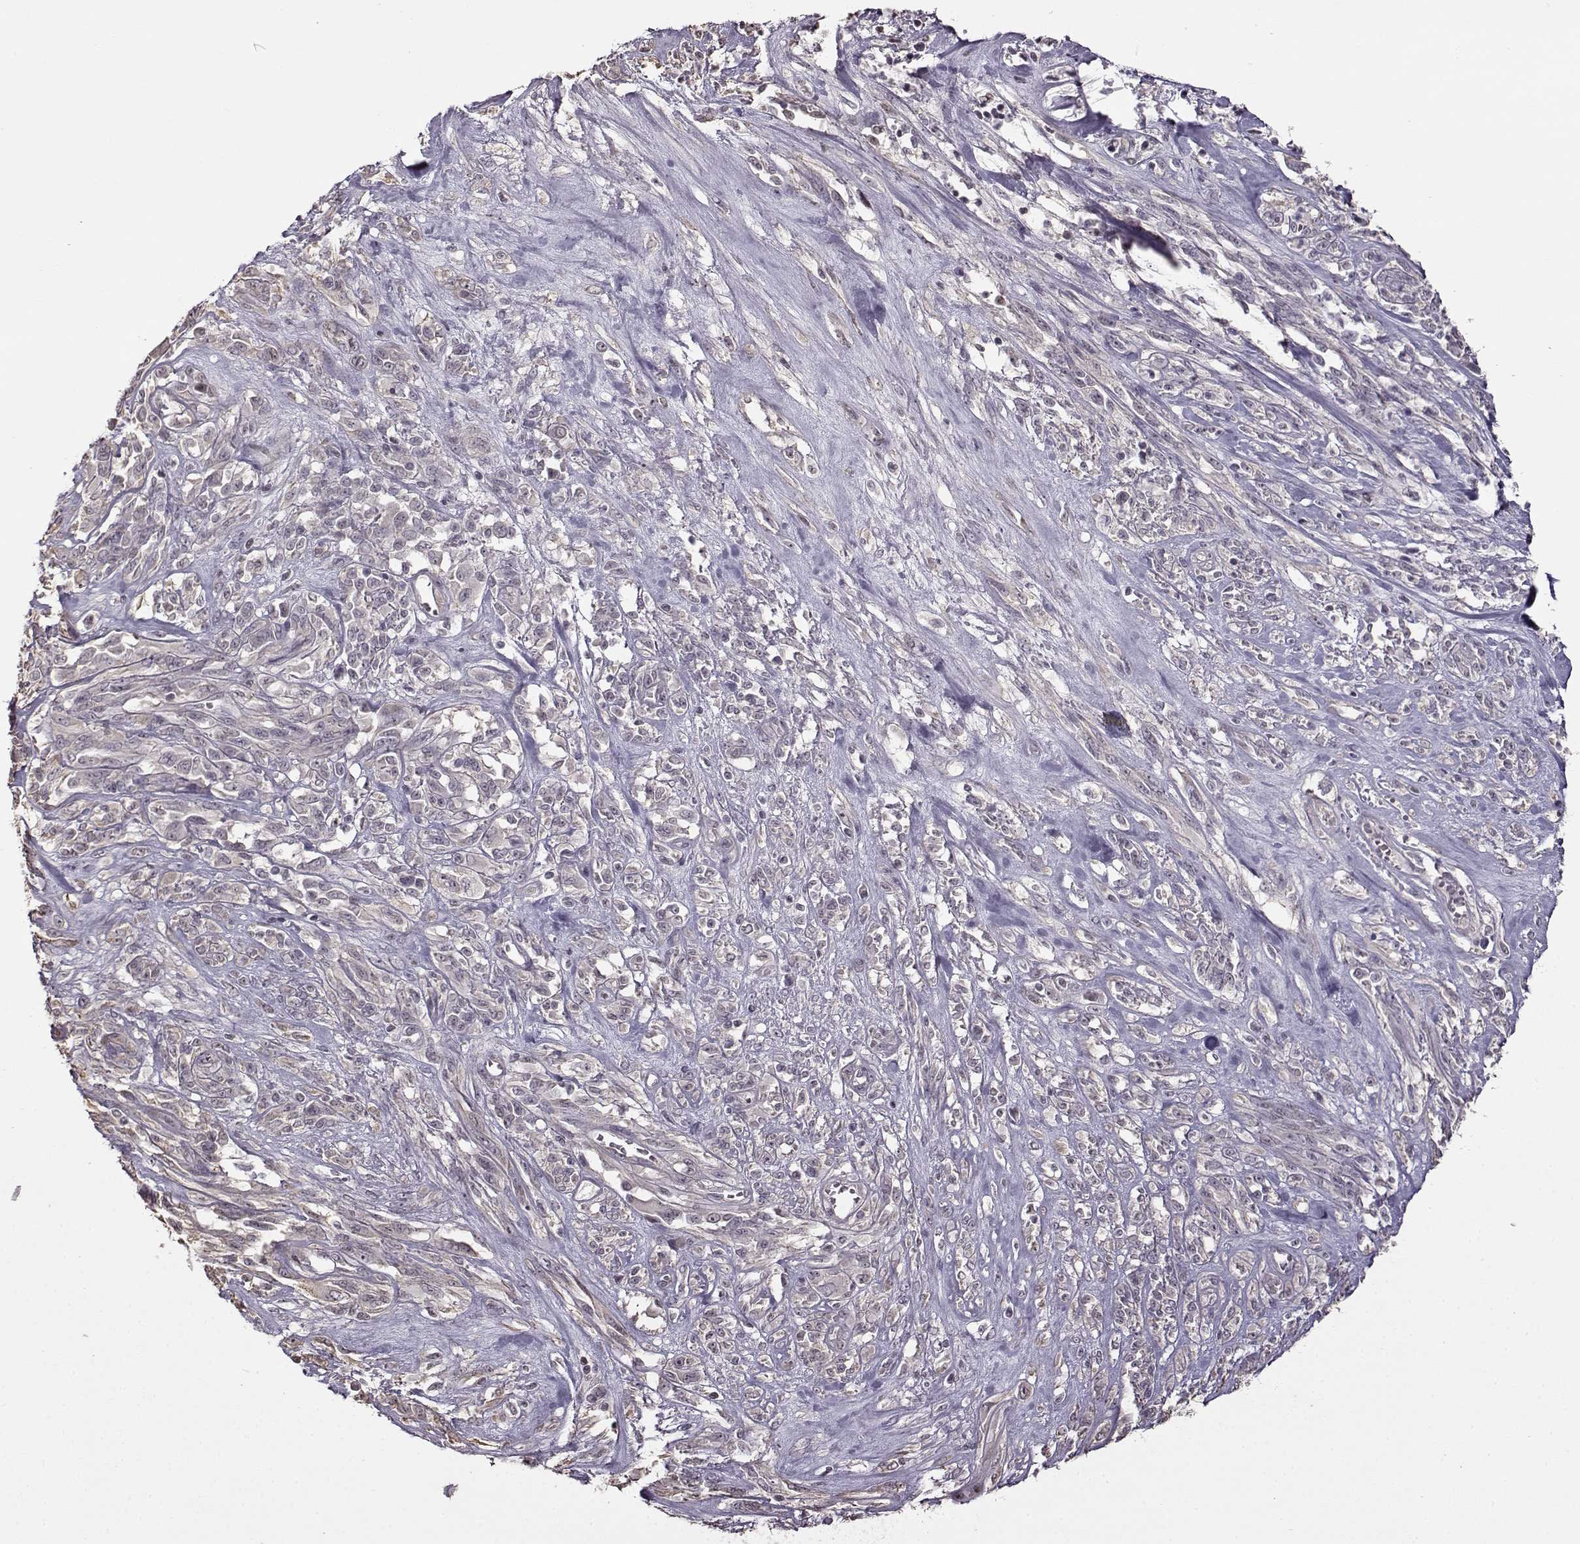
{"staining": {"intensity": "negative", "quantity": "none", "location": "none"}, "tissue": "melanoma", "cell_type": "Tumor cells", "image_type": "cancer", "snomed": [{"axis": "morphology", "description": "Malignant melanoma, NOS"}, {"axis": "topography", "description": "Skin"}], "caption": "DAB immunohistochemical staining of human melanoma shows no significant positivity in tumor cells.", "gene": "FSHB", "patient": {"sex": "female", "age": 91}}